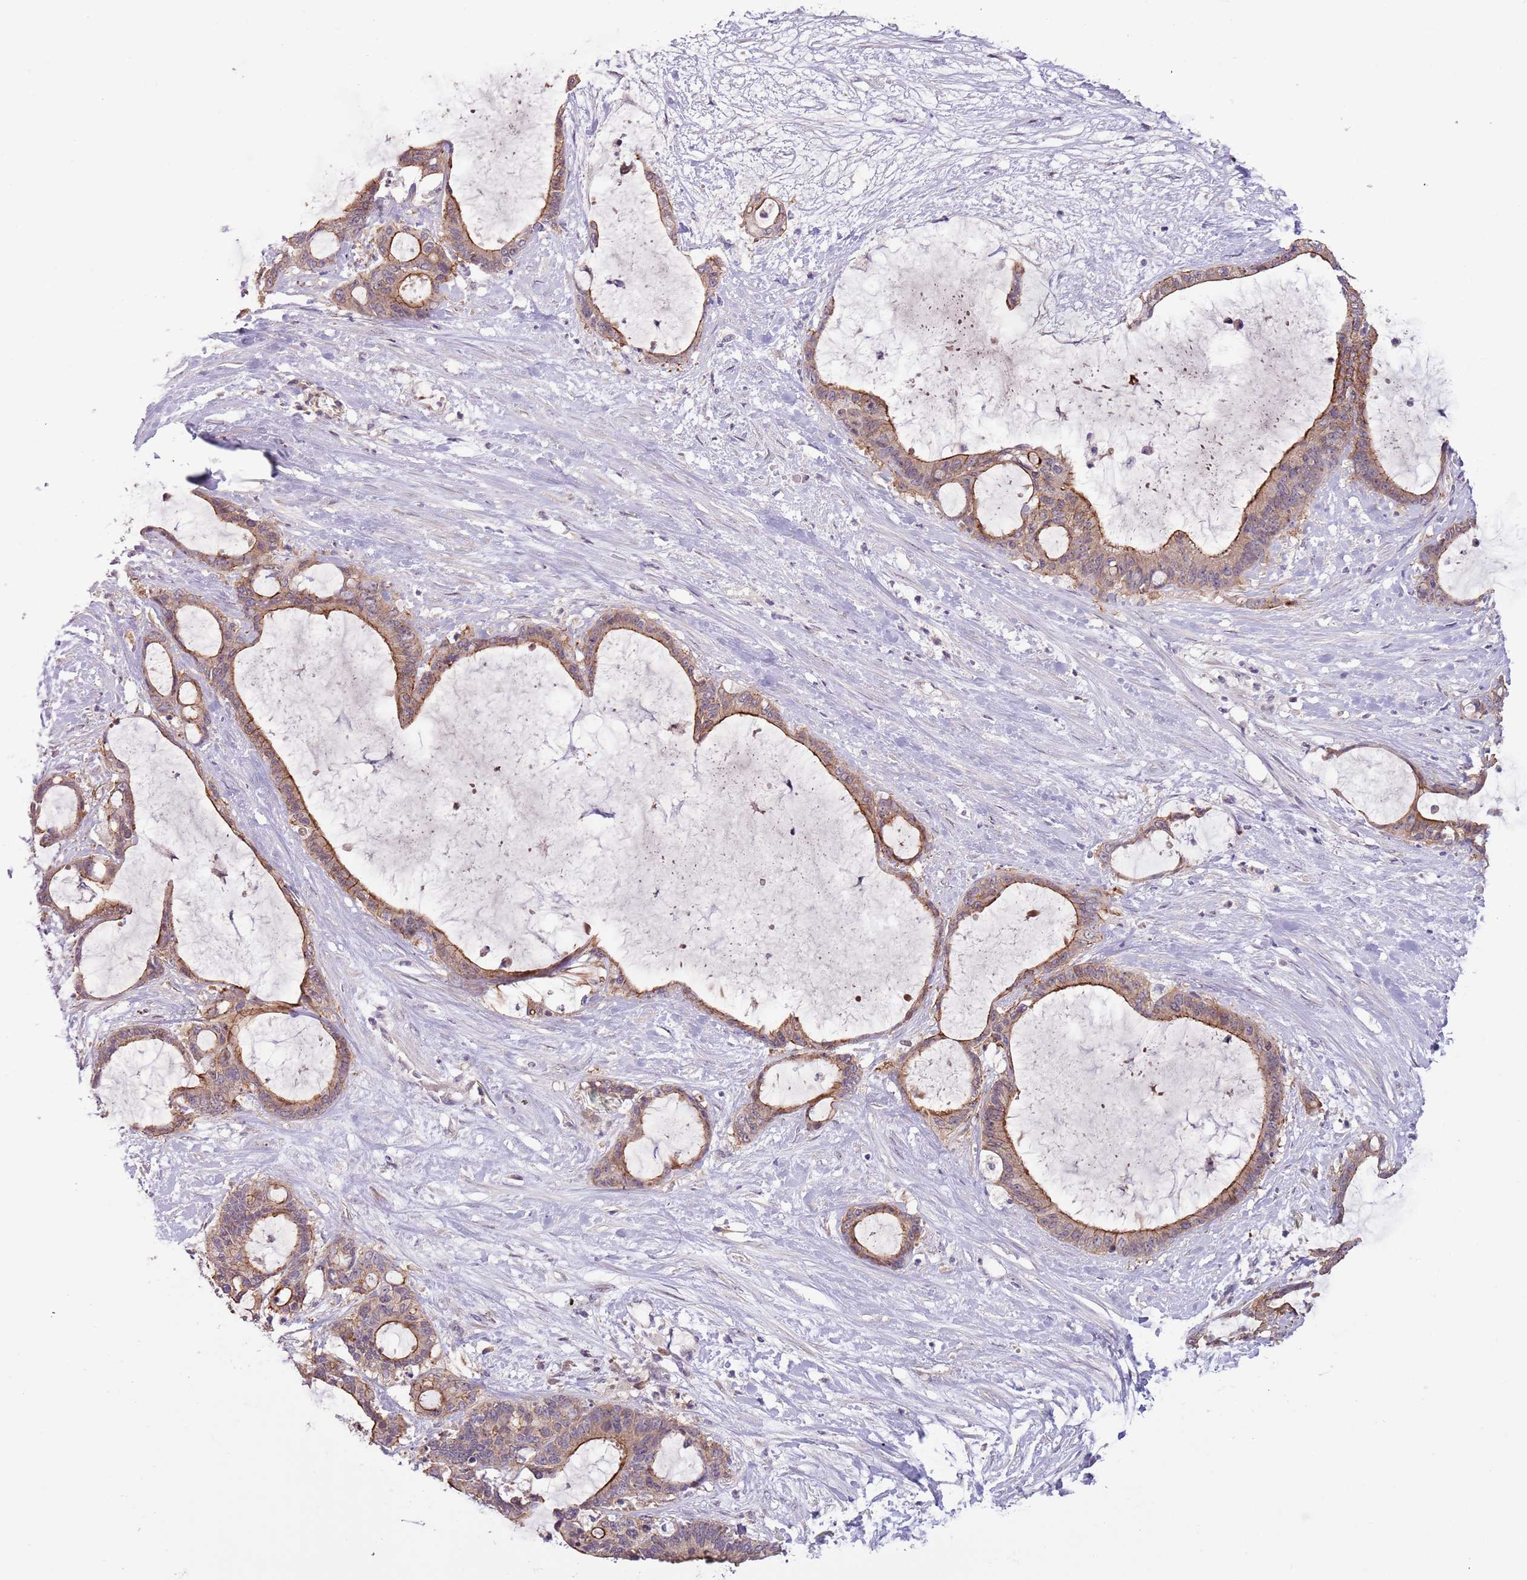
{"staining": {"intensity": "moderate", "quantity": ">75%", "location": "cytoplasmic/membranous"}, "tissue": "liver cancer", "cell_type": "Tumor cells", "image_type": "cancer", "snomed": [{"axis": "morphology", "description": "Normal tissue, NOS"}, {"axis": "morphology", "description": "Cholangiocarcinoma"}, {"axis": "topography", "description": "Liver"}, {"axis": "topography", "description": "Peripheral nerve tissue"}], "caption": "This is an image of IHC staining of liver cholangiocarcinoma, which shows moderate positivity in the cytoplasmic/membranous of tumor cells.", "gene": "SHROOM3", "patient": {"sex": "female", "age": 73}}